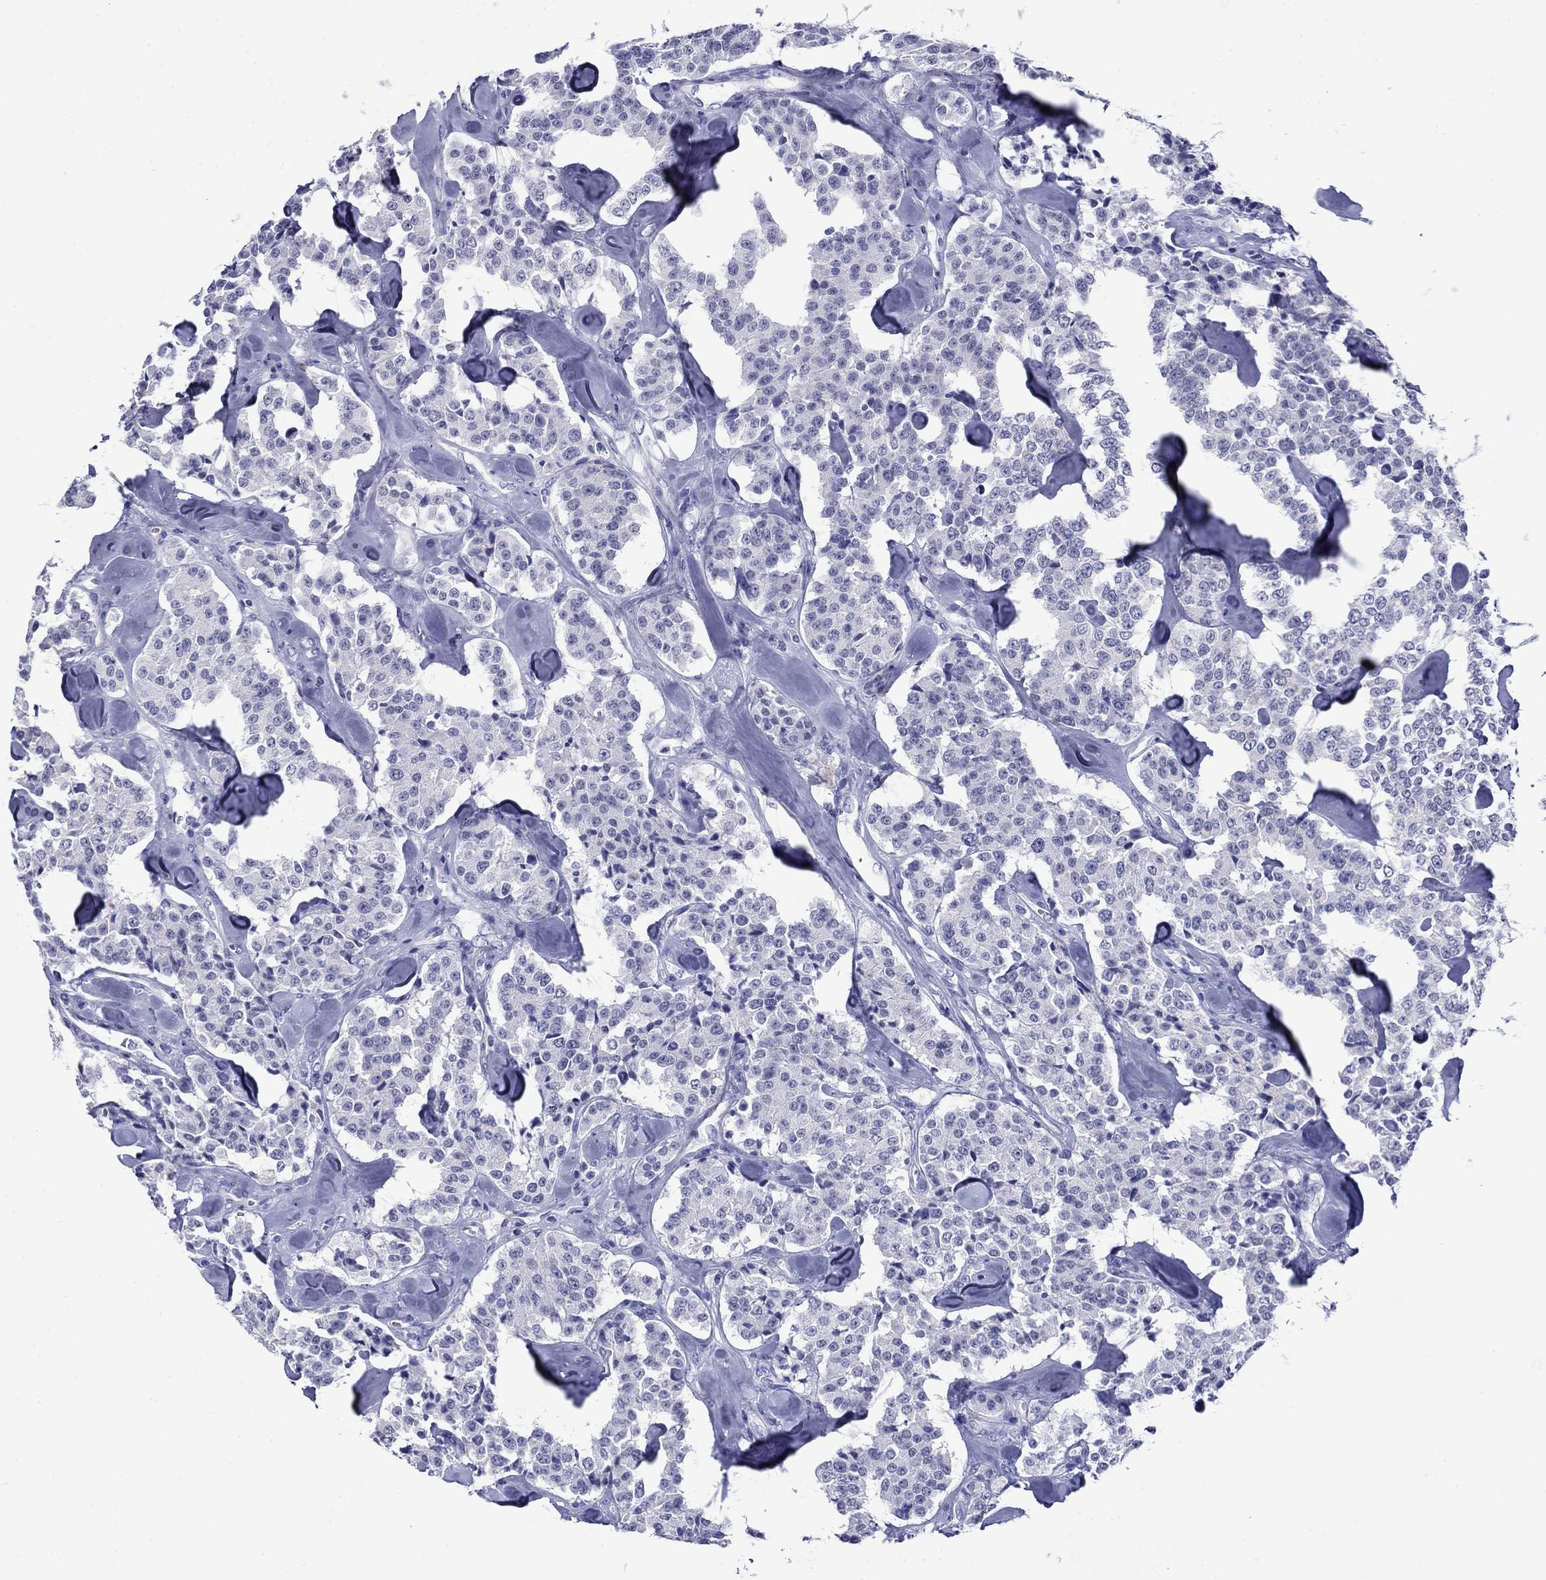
{"staining": {"intensity": "negative", "quantity": "none", "location": "none"}, "tissue": "carcinoid", "cell_type": "Tumor cells", "image_type": "cancer", "snomed": [{"axis": "morphology", "description": "Carcinoid, malignant, NOS"}, {"axis": "topography", "description": "Pancreas"}], "caption": "Immunohistochemistry of carcinoid (malignant) exhibits no staining in tumor cells. (DAB immunohistochemistry with hematoxylin counter stain).", "gene": "ROM1", "patient": {"sex": "male", "age": 41}}